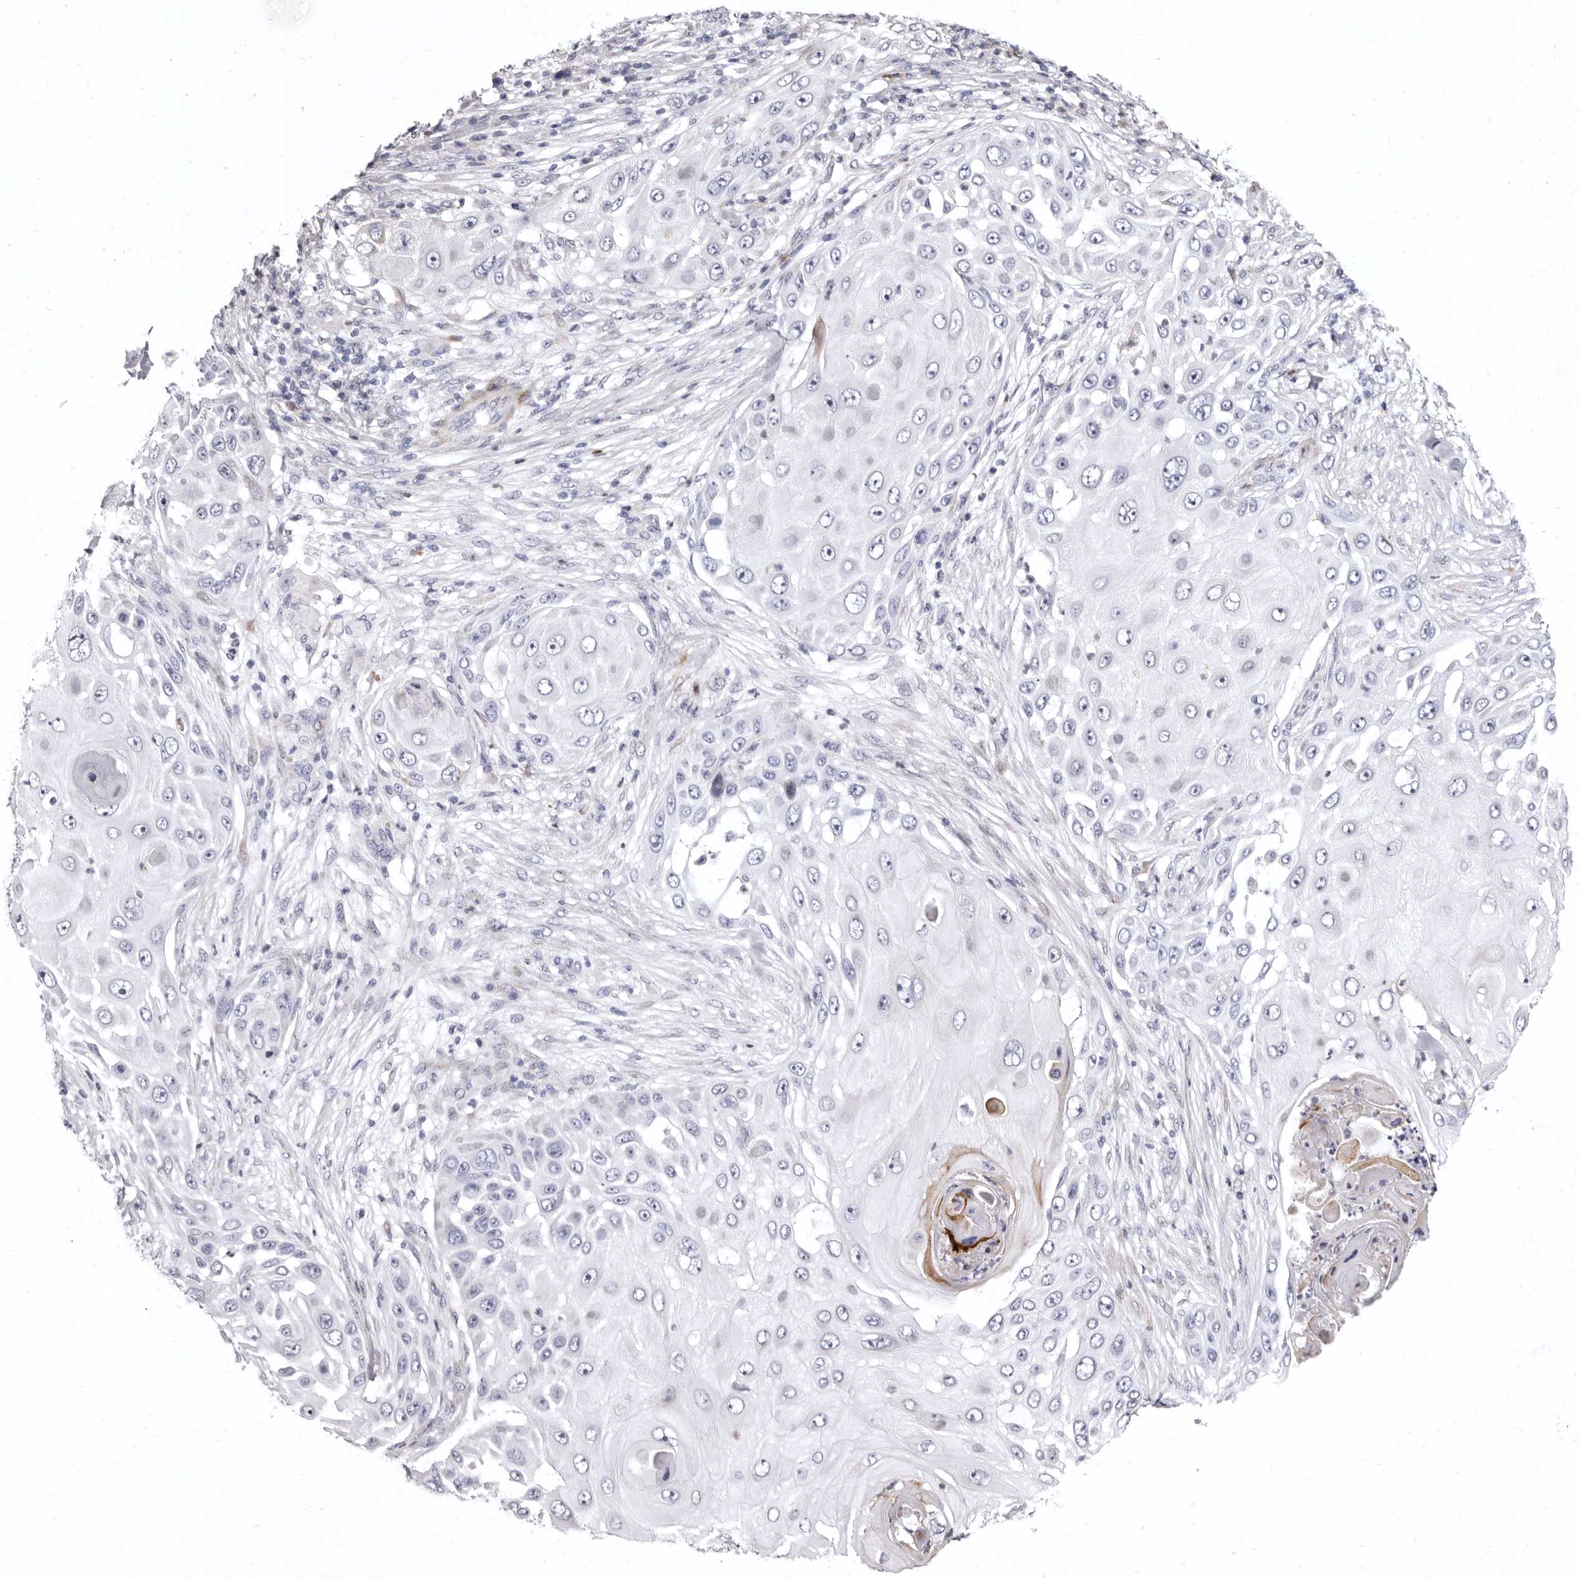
{"staining": {"intensity": "negative", "quantity": "none", "location": "none"}, "tissue": "skin cancer", "cell_type": "Tumor cells", "image_type": "cancer", "snomed": [{"axis": "morphology", "description": "Squamous cell carcinoma, NOS"}, {"axis": "topography", "description": "Skin"}], "caption": "The micrograph demonstrates no significant staining in tumor cells of skin squamous cell carcinoma.", "gene": "AIDA", "patient": {"sex": "female", "age": 44}}